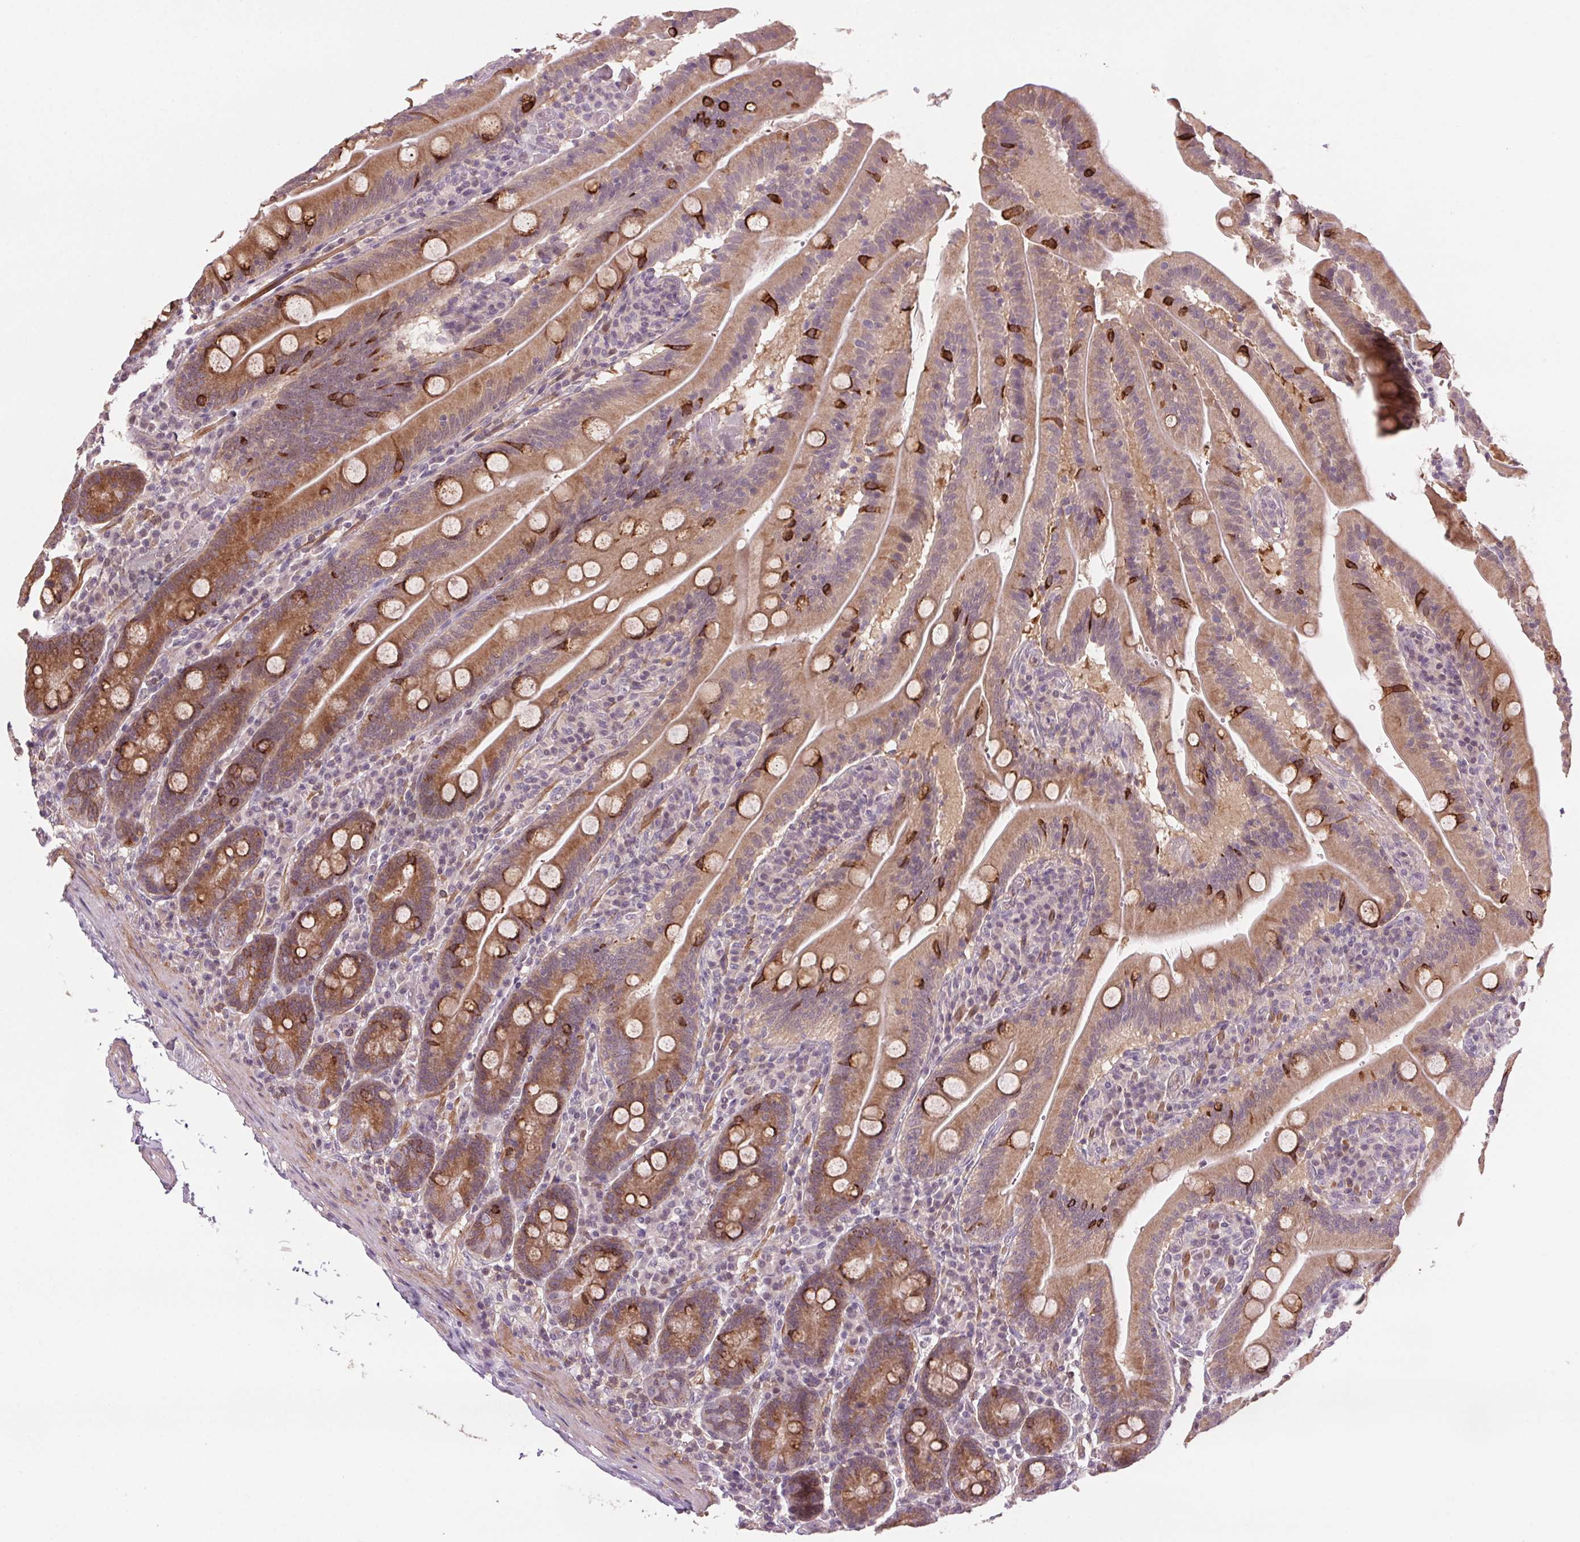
{"staining": {"intensity": "strong", "quantity": ">75%", "location": "cytoplasmic/membranous"}, "tissue": "small intestine", "cell_type": "Glandular cells", "image_type": "normal", "snomed": [{"axis": "morphology", "description": "Normal tissue, NOS"}, {"axis": "topography", "description": "Small intestine"}], "caption": "An immunohistochemistry photomicrograph of normal tissue is shown. Protein staining in brown labels strong cytoplasmic/membranous positivity in small intestine within glandular cells.", "gene": "HHLA2", "patient": {"sex": "male", "age": 37}}